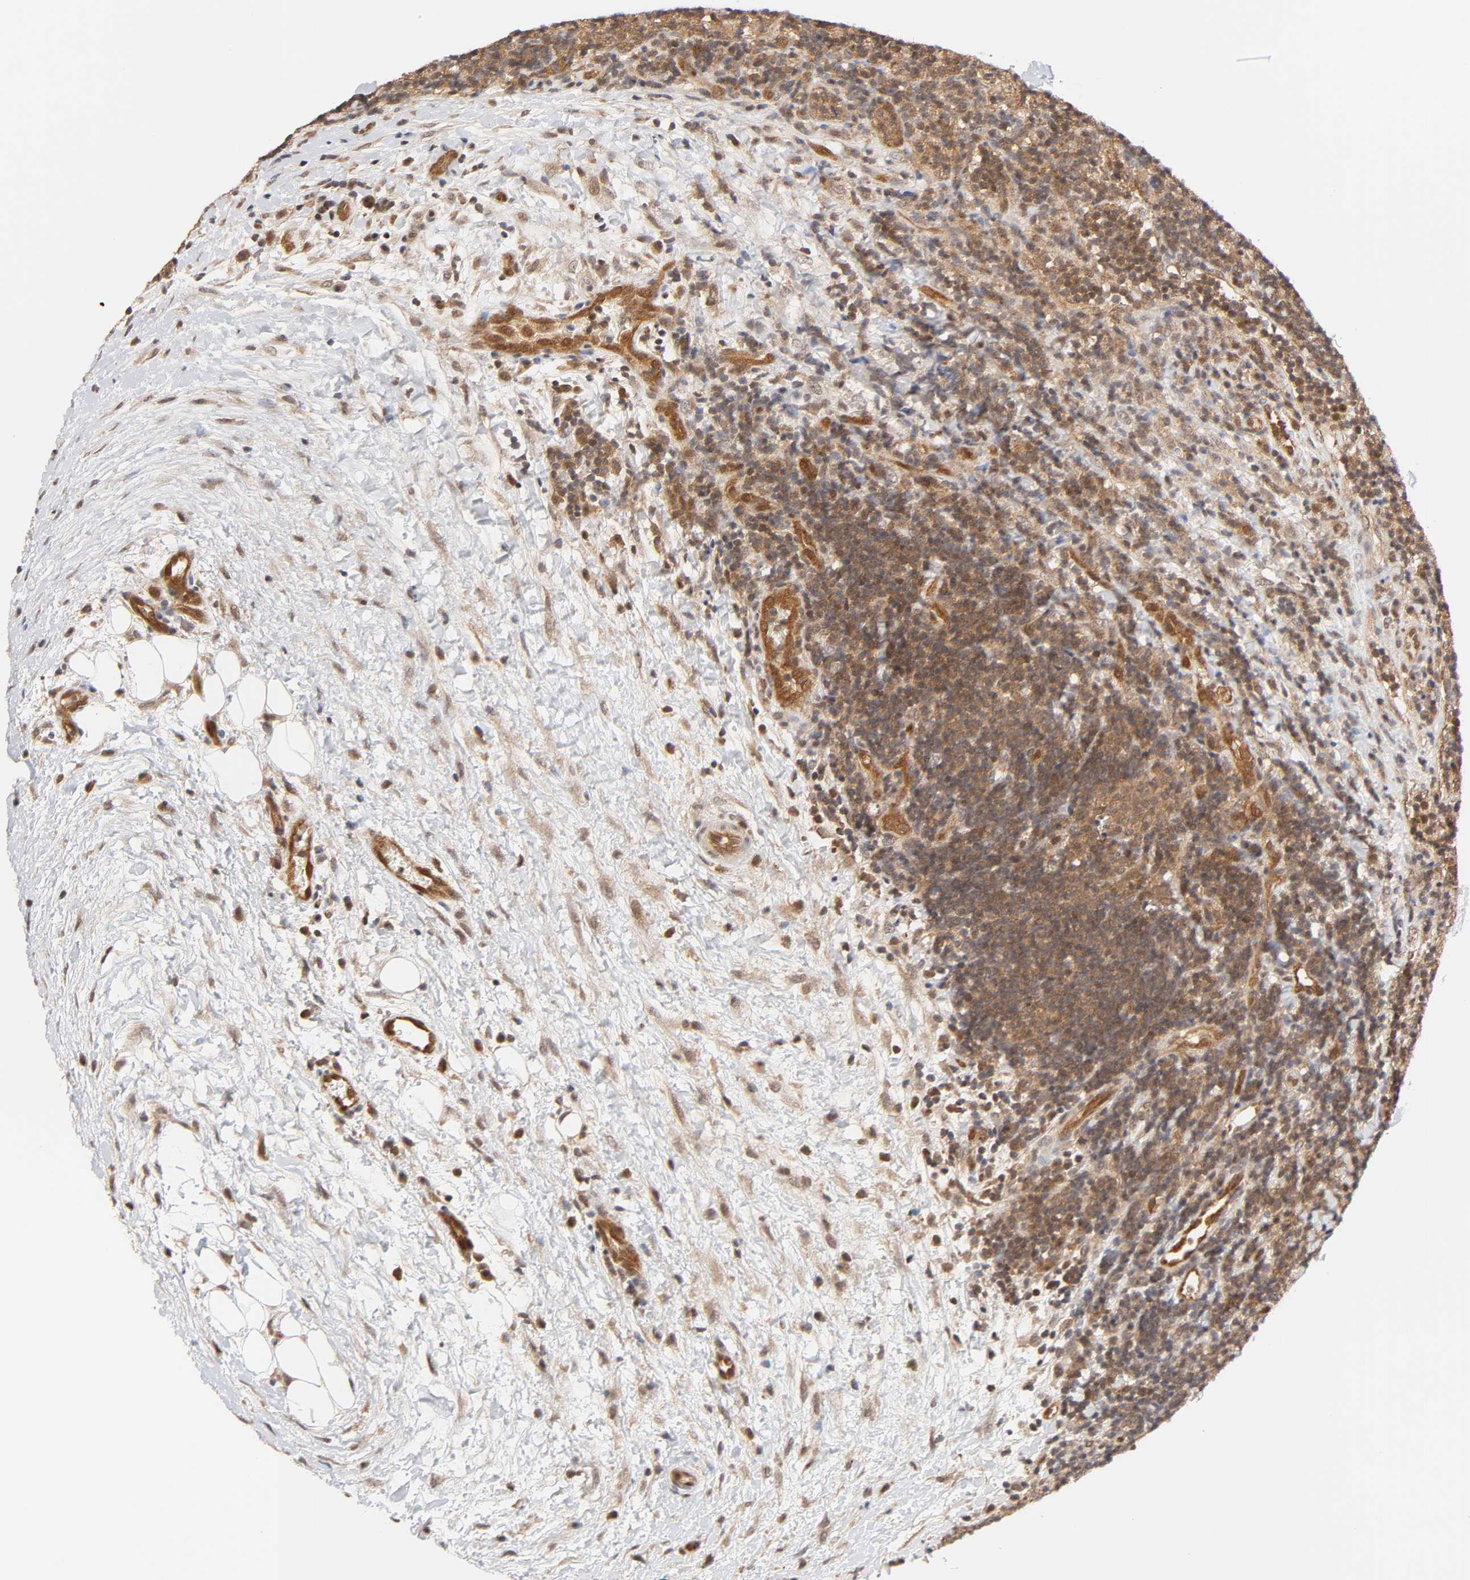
{"staining": {"intensity": "moderate", "quantity": ">75%", "location": "cytoplasmic/membranous,nuclear"}, "tissue": "lymphoma", "cell_type": "Tumor cells", "image_type": "cancer", "snomed": [{"axis": "morphology", "description": "Malignant lymphoma, non-Hodgkin's type, Low grade"}, {"axis": "topography", "description": "Lymph node"}], "caption": "This histopathology image exhibits lymphoma stained with immunohistochemistry (IHC) to label a protein in brown. The cytoplasmic/membranous and nuclear of tumor cells show moderate positivity for the protein. Nuclei are counter-stained blue.", "gene": "CDC37", "patient": {"sex": "female", "age": 76}}